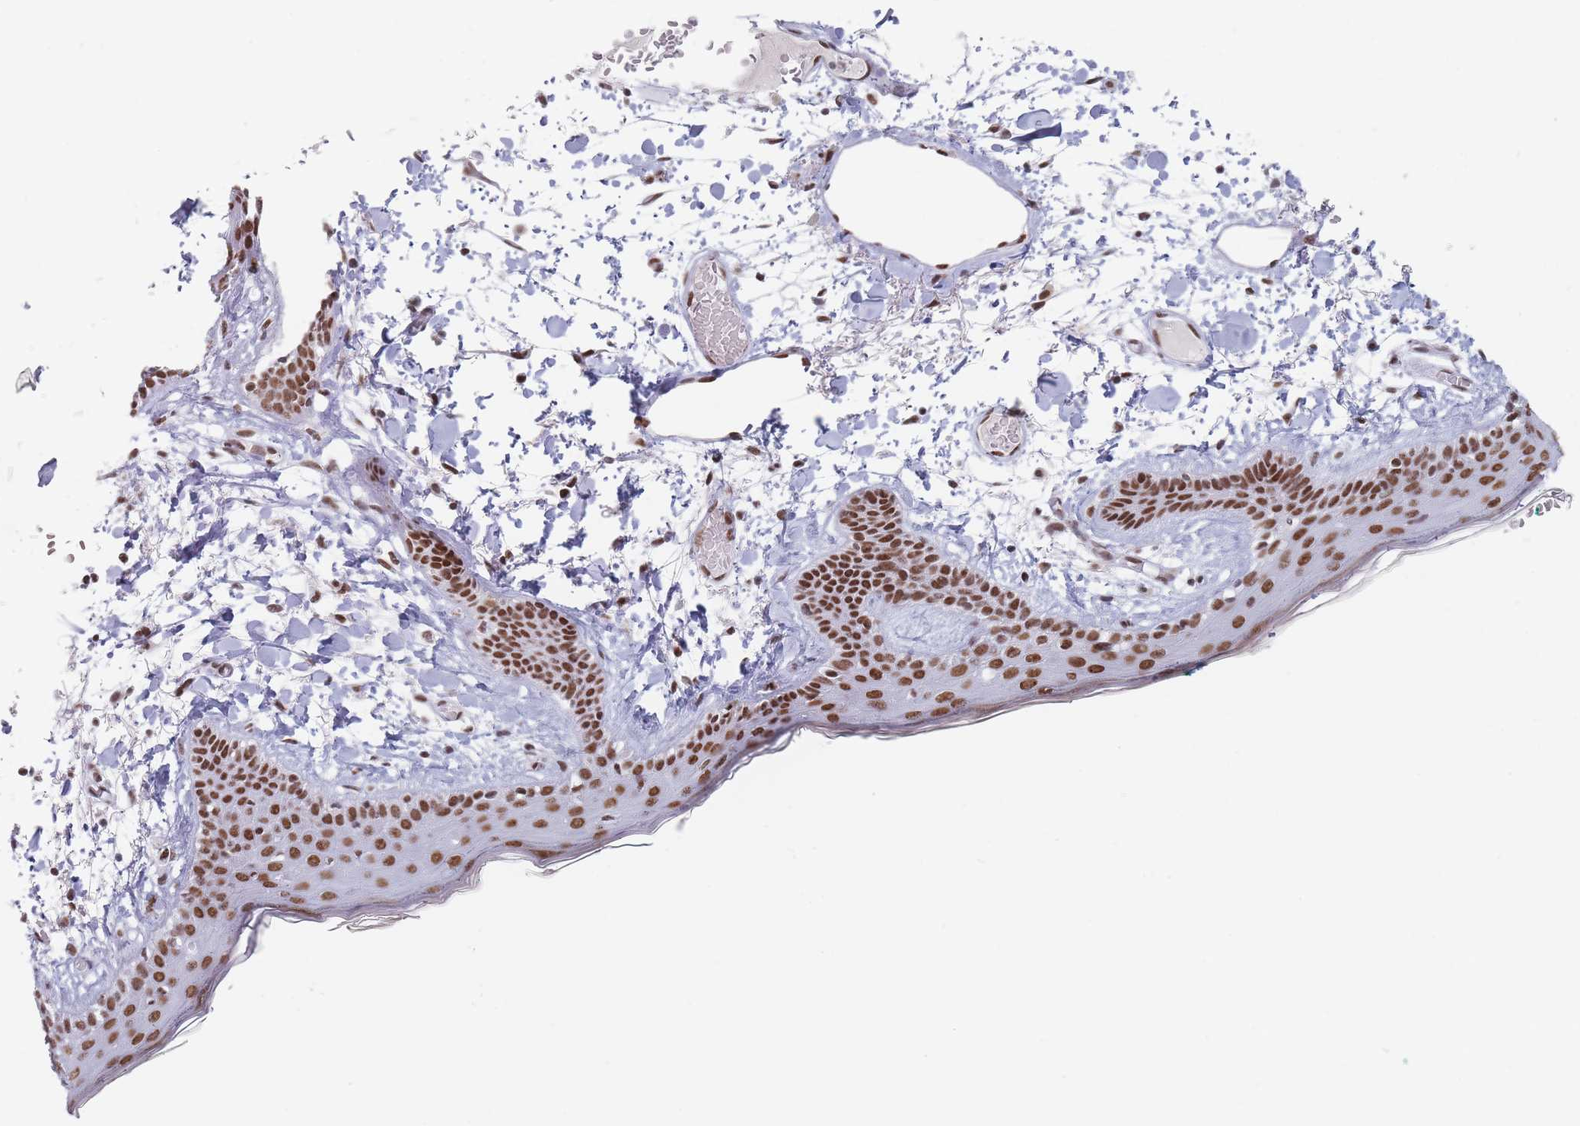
{"staining": {"intensity": "negative", "quantity": "none", "location": "none"}, "tissue": "skin", "cell_type": "Fibroblasts", "image_type": "normal", "snomed": [{"axis": "morphology", "description": "Normal tissue, NOS"}, {"axis": "topography", "description": "Skin"}], "caption": "The histopathology image displays no significant positivity in fibroblasts of skin.", "gene": "SAFB2", "patient": {"sex": "male", "age": 79}}